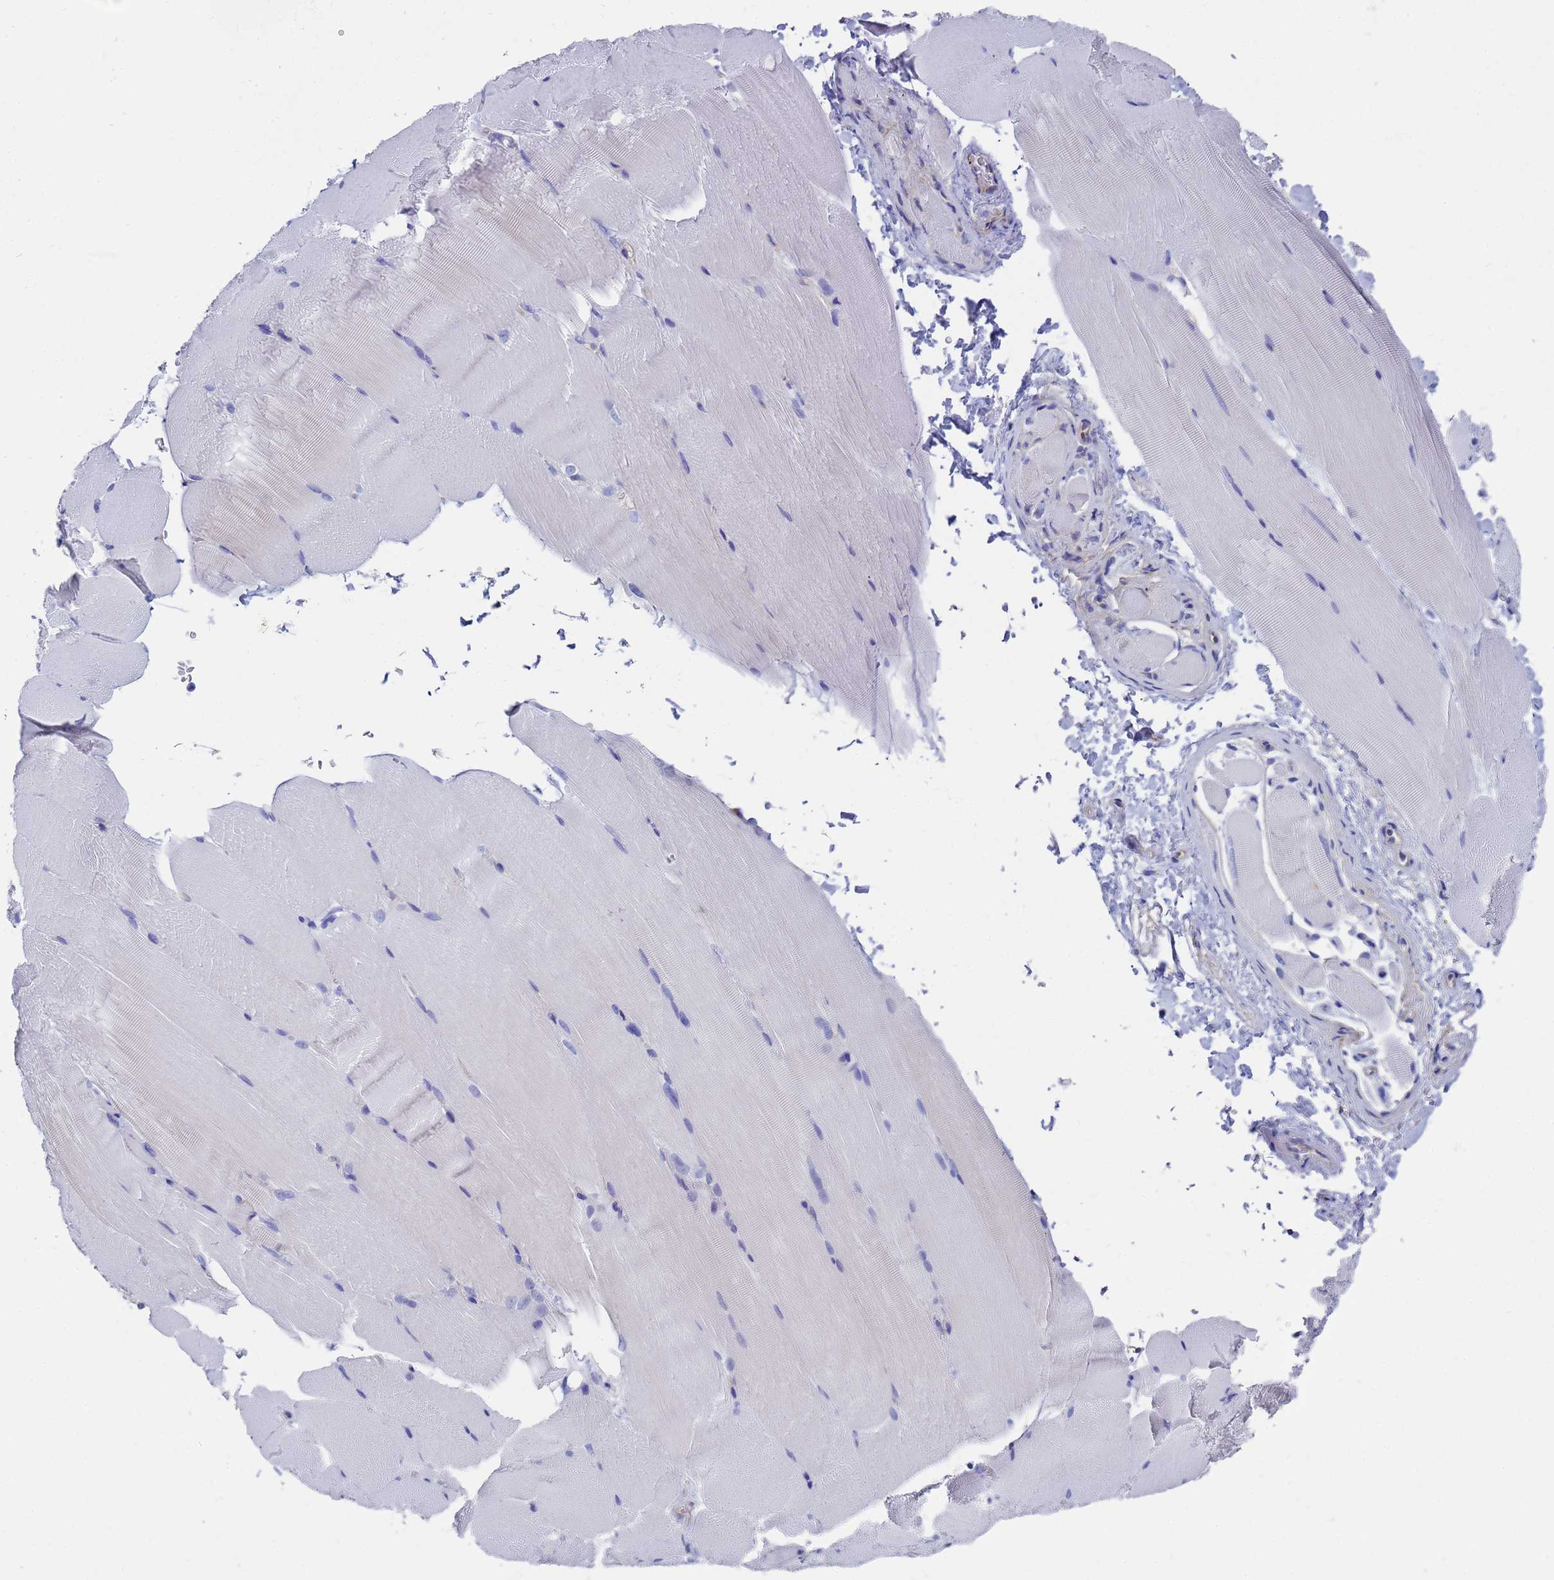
{"staining": {"intensity": "negative", "quantity": "none", "location": "none"}, "tissue": "skeletal muscle", "cell_type": "Myocytes", "image_type": "normal", "snomed": [{"axis": "morphology", "description": "Normal tissue, NOS"}, {"axis": "topography", "description": "Skeletal muscle"}, {"axis": "topography", "description": "Parathyroid gland"}], "caption": "The histopathology image exhibits no staining of myocytes in normal skeletal muscle. (Brightfield microscopy of DAB immunohistochemistry (IHC) at high magnification).", "gene": "TM4SF4", "patient": {"sex": "female", "age": 37}}